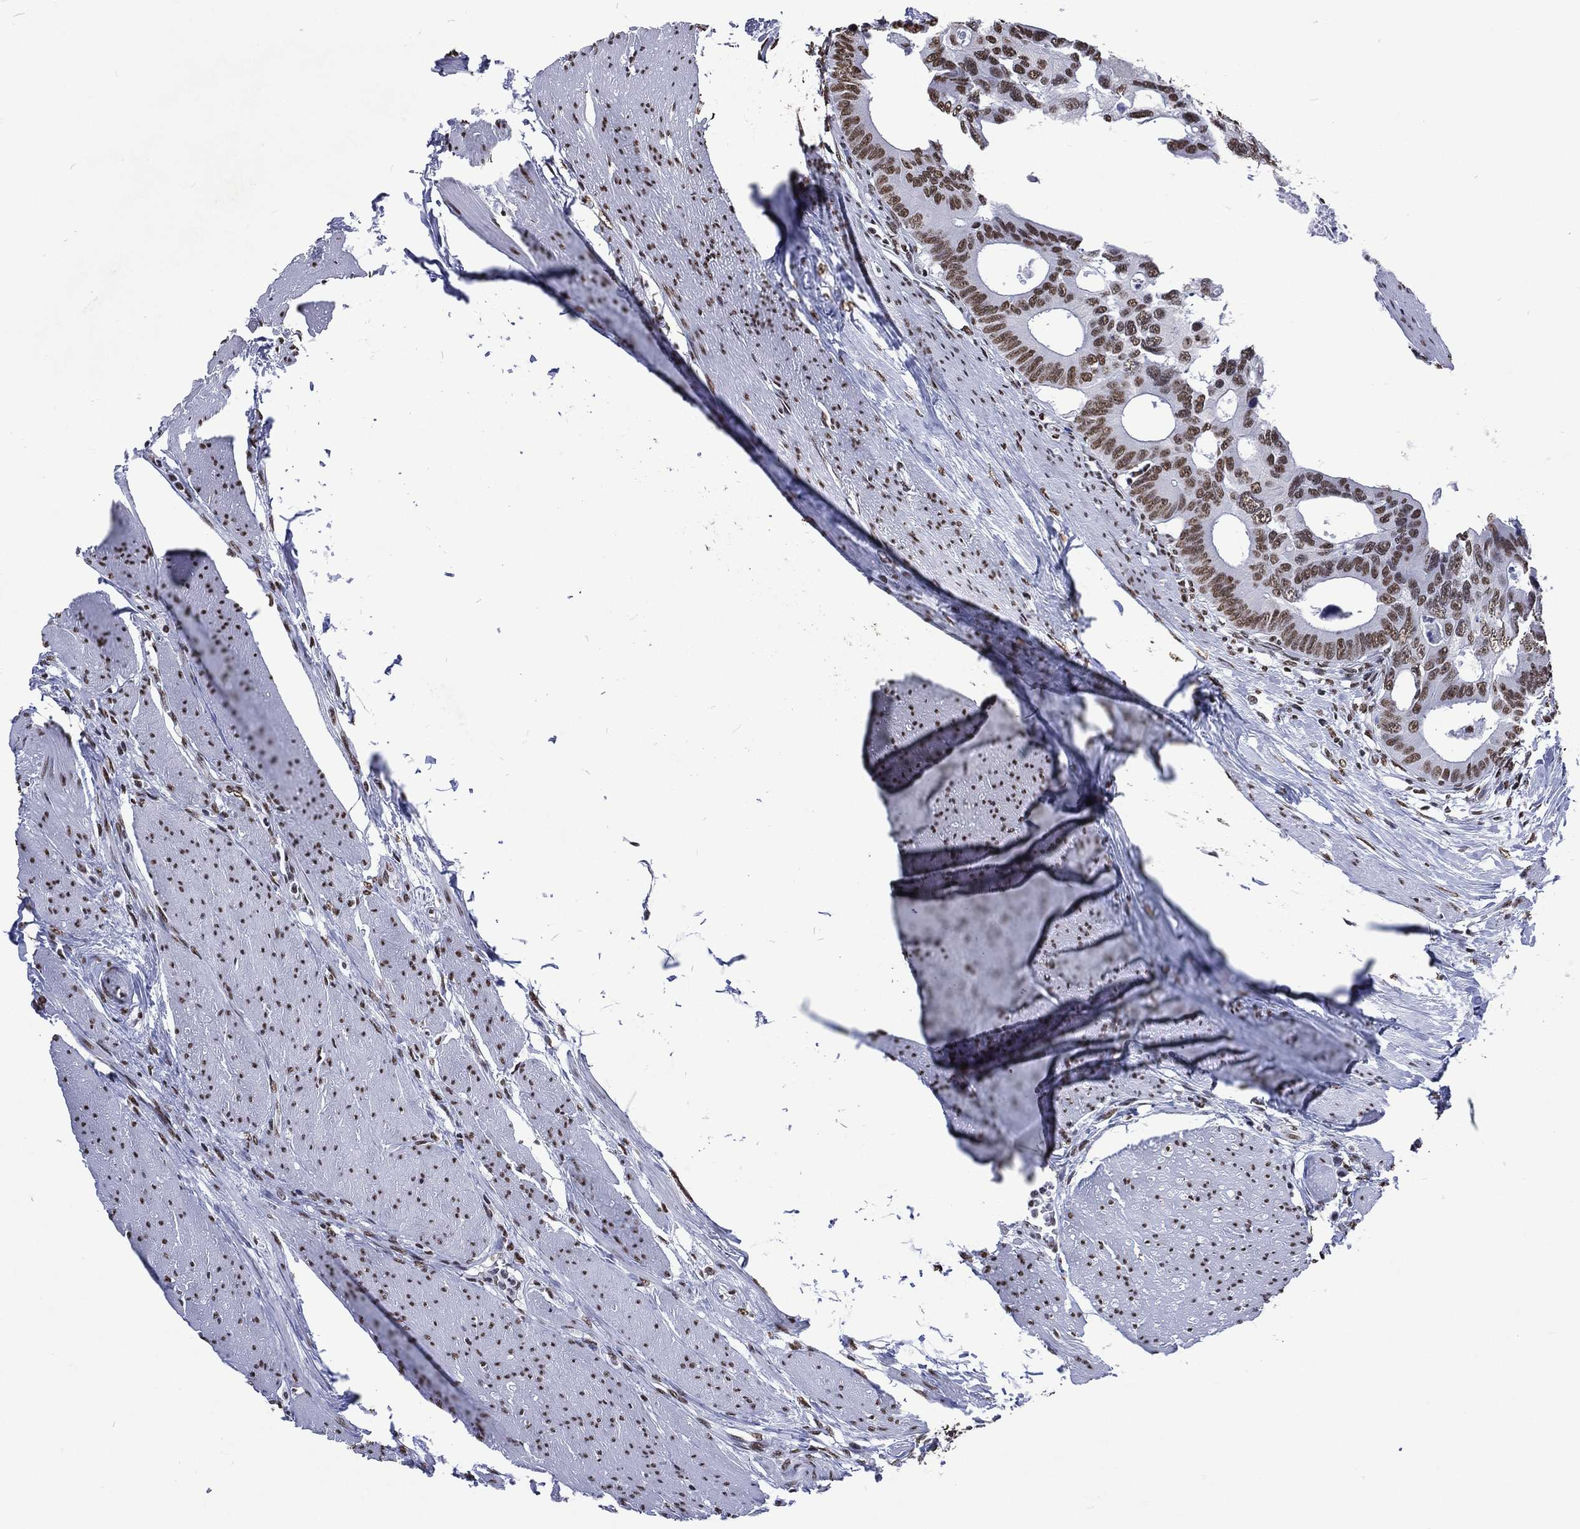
{"staining": {"intensity": "strong", "quantity": ">75%", "location": "nuclear"}, "tissue": "colorectal cancer", "cell_type": "Tumor cells", "image_type": "cancer", "snomed": [{"axis": "morphology", "description": "Adenocarcinoma, NOS"}, {"axis": "topography", "description": "Rectum"}], "caption": "About >75% of tumor cells in adenocarcinoma (colorectal) demonstrate strong nuclear protein staining as visualized by brown immunohistochemical staining.", "gene": "RETREG2", "patient": {"sex": "male", "age": 64}}